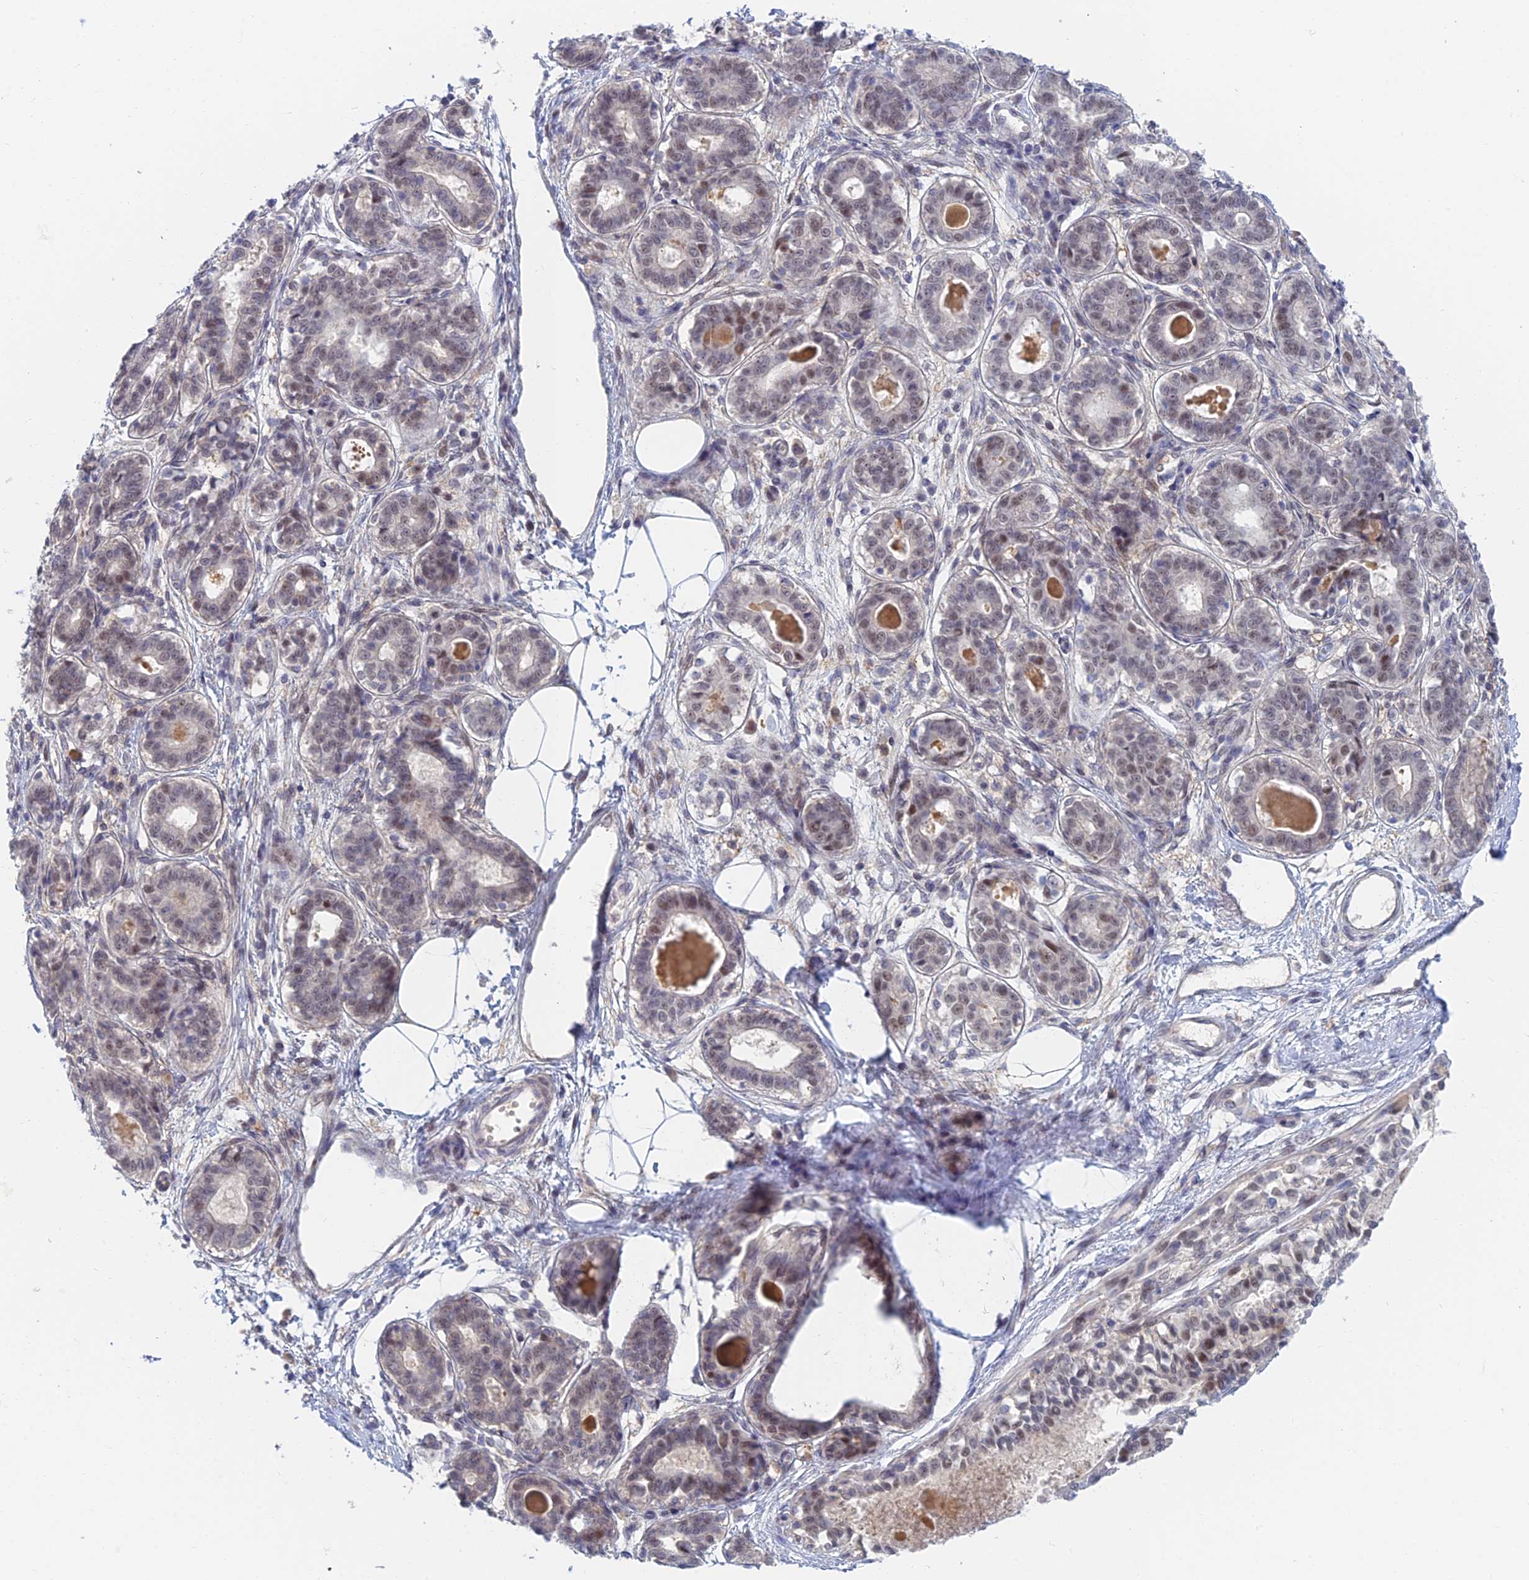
{"staining": {"intensity": "negative", "quantity": "none", "location": "none"}, "tissue": "breast", "cell_type": "Adipocytes", "image_type": "normal", "snomed": [{"axis": "morphology", "description": "Normal tissue, NOS"}, {"axis": "topography", "description": "Breast"}], "caption": "Immunohistochemistry (IHC) image of unremarkable breast stained for a protein (brown), which shows no positivity in adipocytes. The staining was performed using DAB (3,3'-diaminobenzidine) to visualize the protein expression in brown, while the nuclei were stained in blue with hematoxylin (Magnification: 20x).", "gene": "ZUP1", "patient": {"sex": "female", "age": 45}}